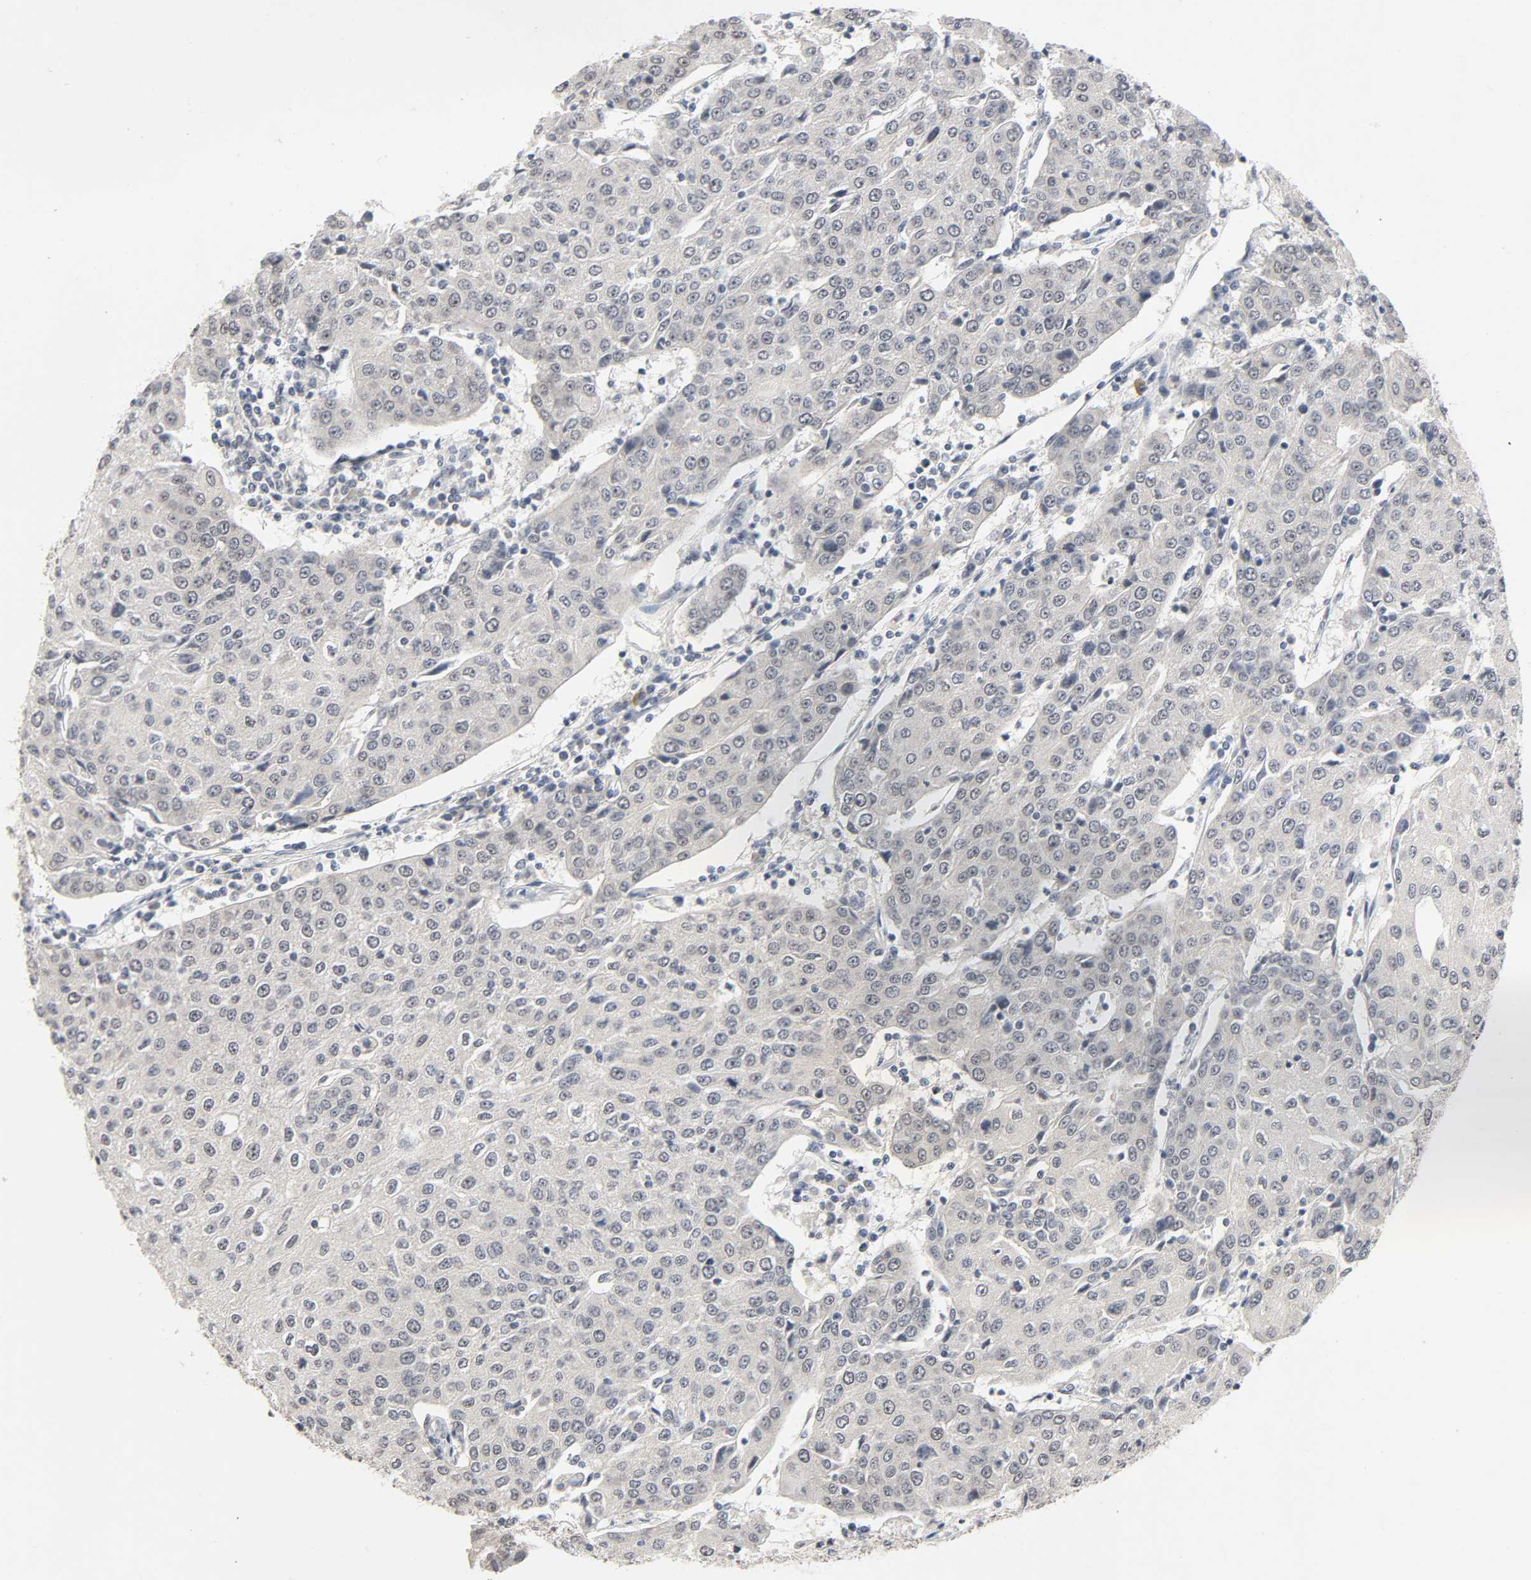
{"staining": {"intensity": "negative", "quantity": "none", "location": "none"}, "tissue": "urothelial cancer", "cell_type": "Tumor cells", "image_type": "cancer", "snomed": [{"axis": "morphology", "description": "Urothelial carcinoma, High grade"}, {"axis": "topography", "description": "Urinary bladder"}], "caption": "Tumor cells show no significant staining in urothelial cancer. (DAB IHC with hematoxylin counter stain).", "gene": "MAPKAPK5", "patient": {"sex": "female", "age": 85}}